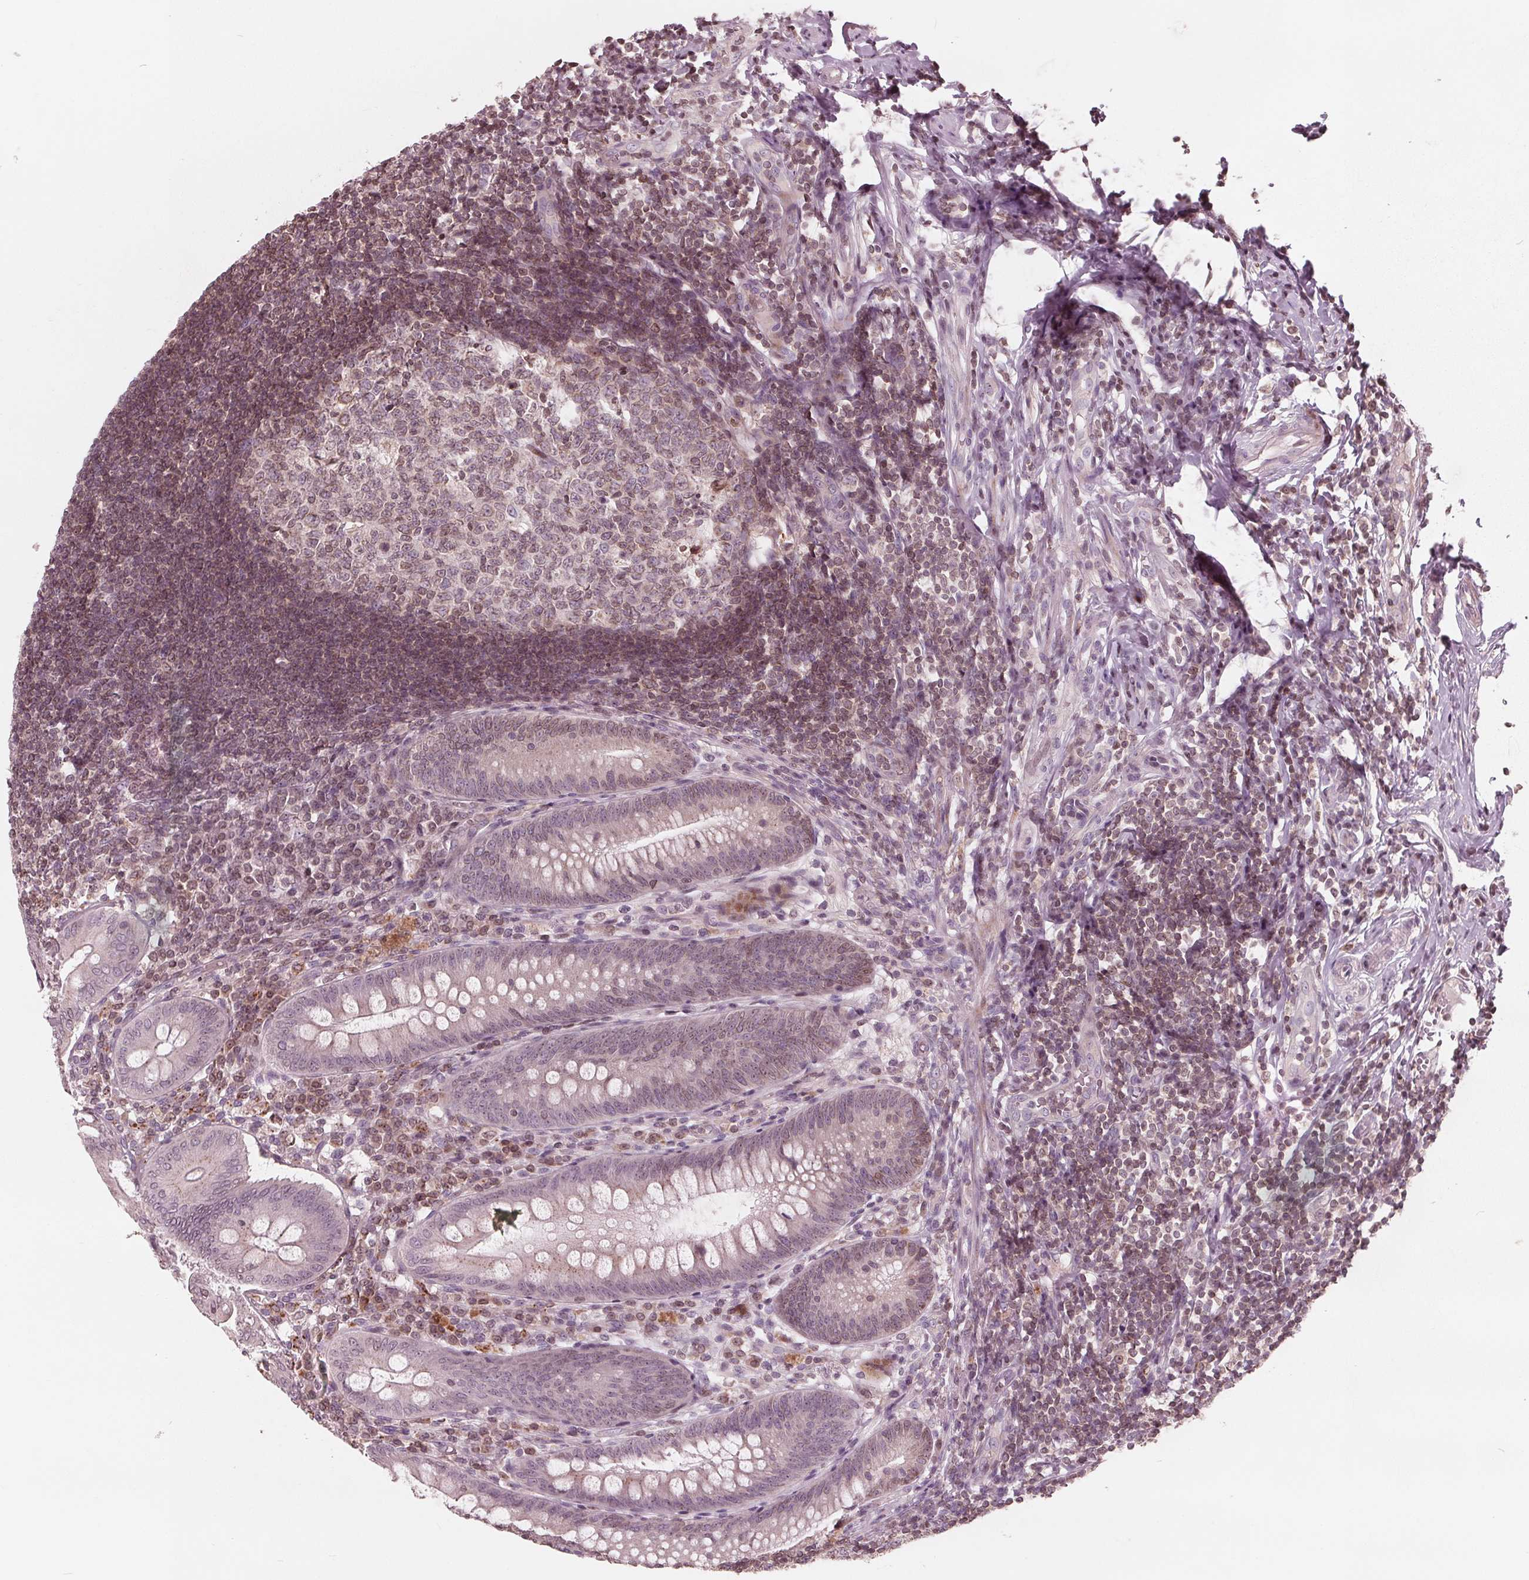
{"staining": {"intensity": "weak", "quantity": "25%-75%", "location": "cytoplasmic/membranous,nuclear"}, "tissue": "appendix", "cell_type": "Glandular cells", "image_type": "normal", "snomed": [{"axis": "morphology", "description": "Normal tissue, NOS"}, {"axis": "morphology", "description": "Inflammation, NOS"}, {"axis": "topography", "description": "Appendix"}], "caption": "Weak cytoplasmic/membranous,nuclear protein staining is appreciated in about 25%-75% of glandular cells in appendix.", "gene": "NUP210", "patient": {"sex": "male", "age": 16}}